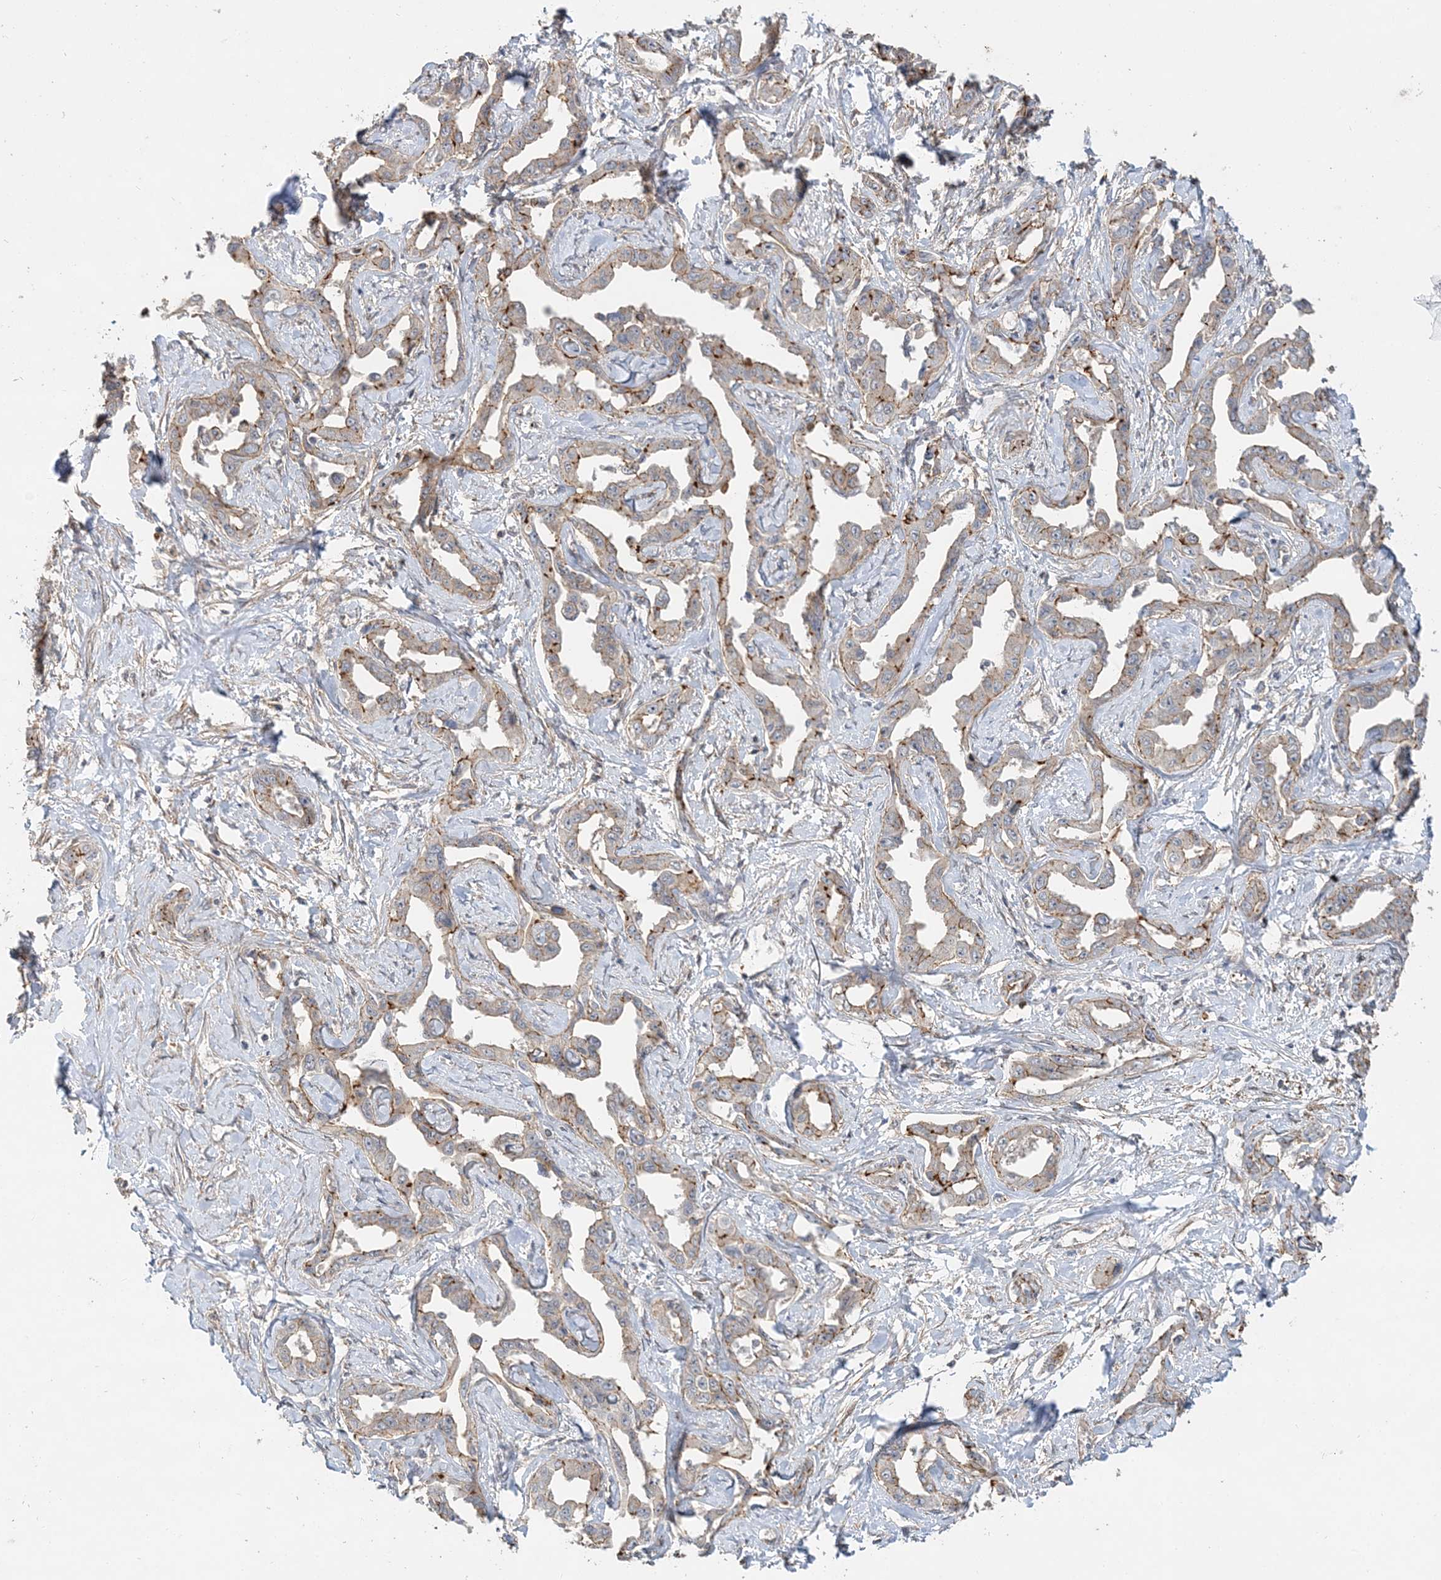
{"staining": {"intensity": "weak", "quantity": "25%-75%", "location": "cytoplasmic/membranous"}, "tissue": "liver cancer", "cell_type": "Tumor cells", "image_type": "cancer", "snomed": [{"axis": "morphology", "description": "Cholangiocarcinoma"}, {"axis": "topography", "description": "Liver"}], "caption": "Human liver cancer (cholangiocarcinoma) stained for a protein (brown) demonstrates weak cytoplasmic/membranous positive staining in about 25%-75% of tumor cells.", "gene": "MAT2B", "patient": {"sex": "male", "age": 59}}